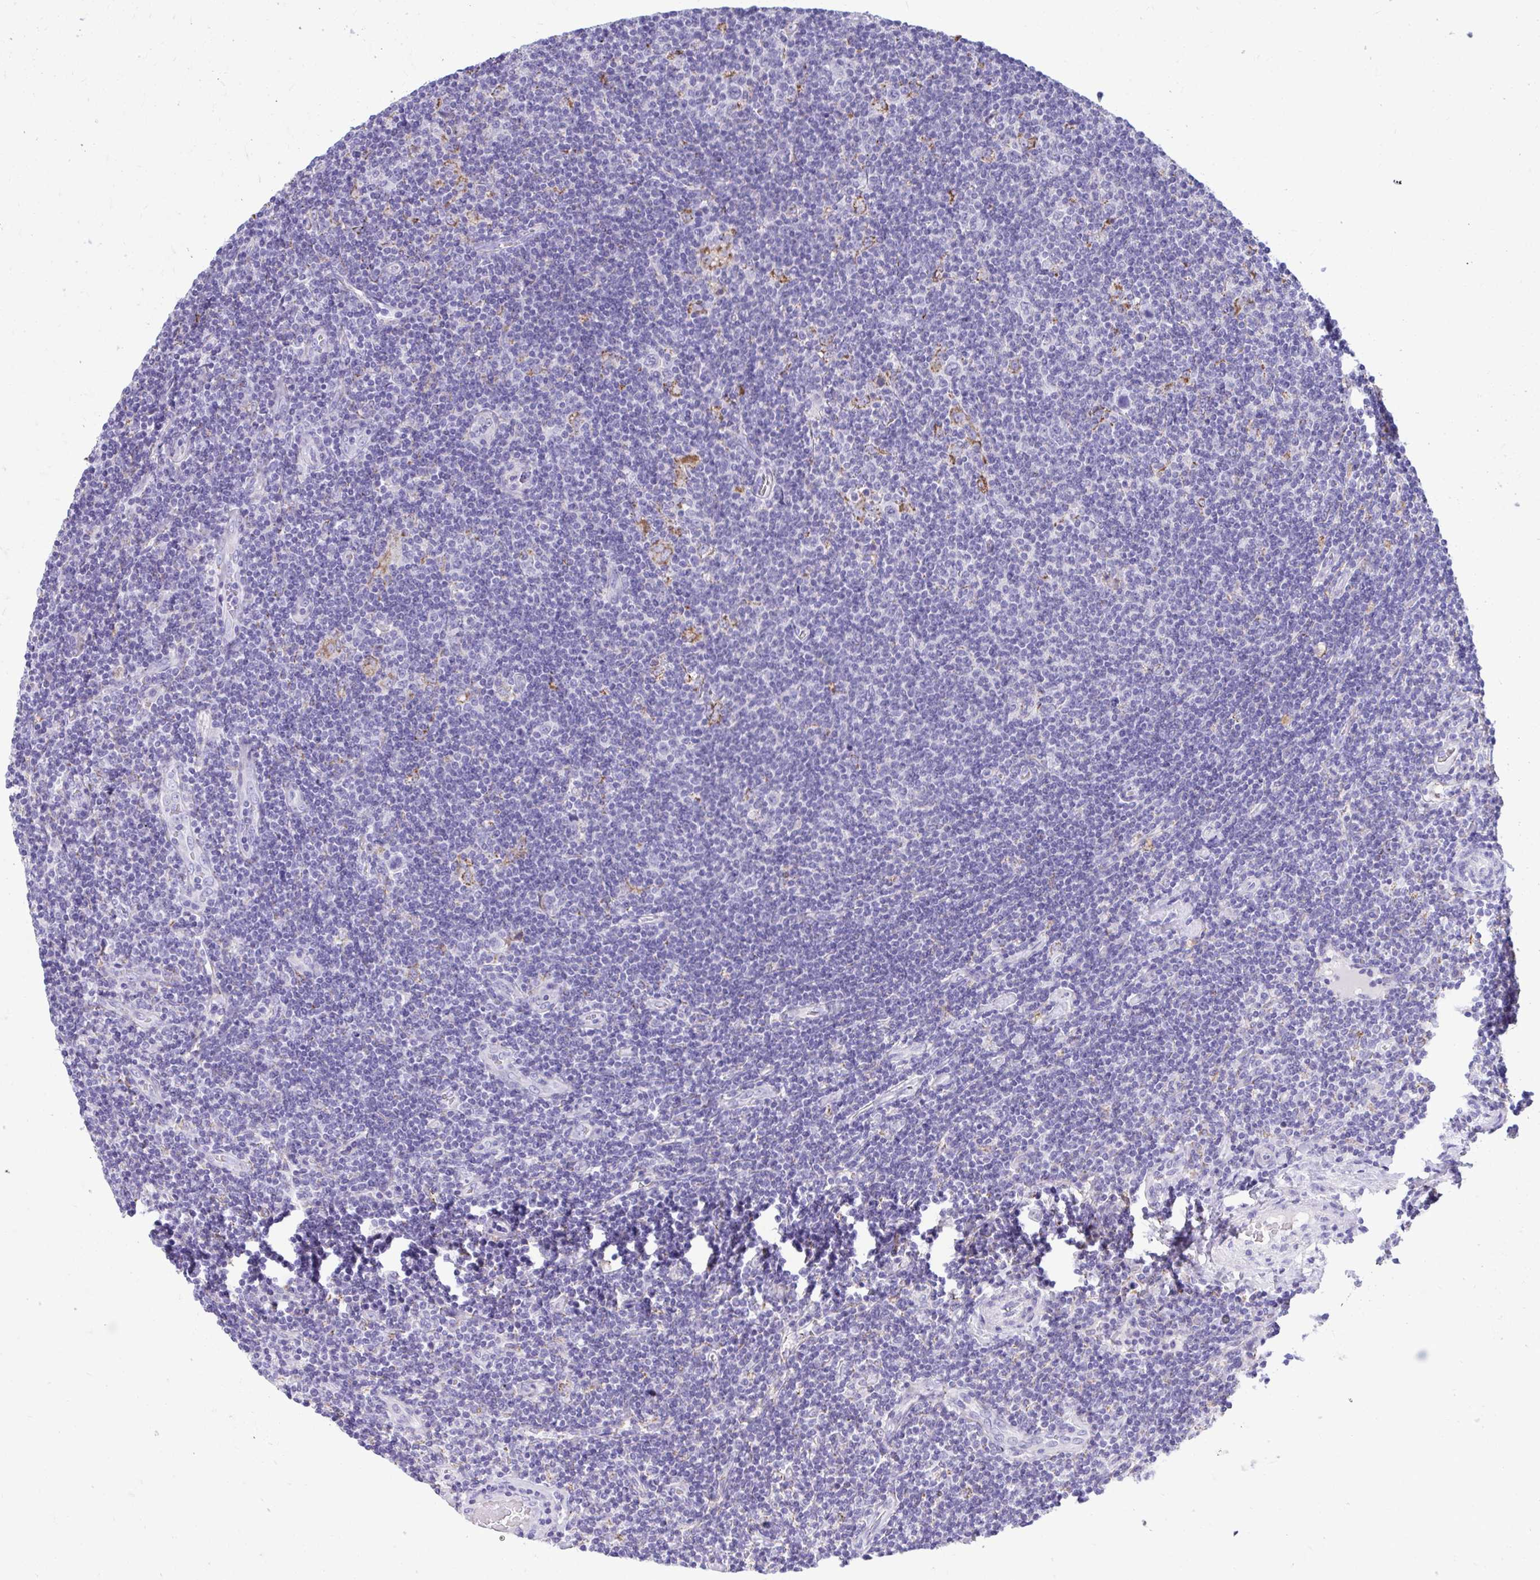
{"staining": {"intensity": "negative", "quantity": "none", "location": "none"}, "tissue": "lymphoma", "cell_type": "Tumor cells", "image_type": "cancer", "snomed": [{"axis": "morphology", "description": "Hodgkin's disease, NOS"}, {"axis": "topography", "description": "Lymph node"}], "caption": "Human Hodgkin's disease stained for a protein using IHC exhibits no staining in tumor cells.", "gene": "AIG1", "patient": {"sex": "male", "age": 40}}